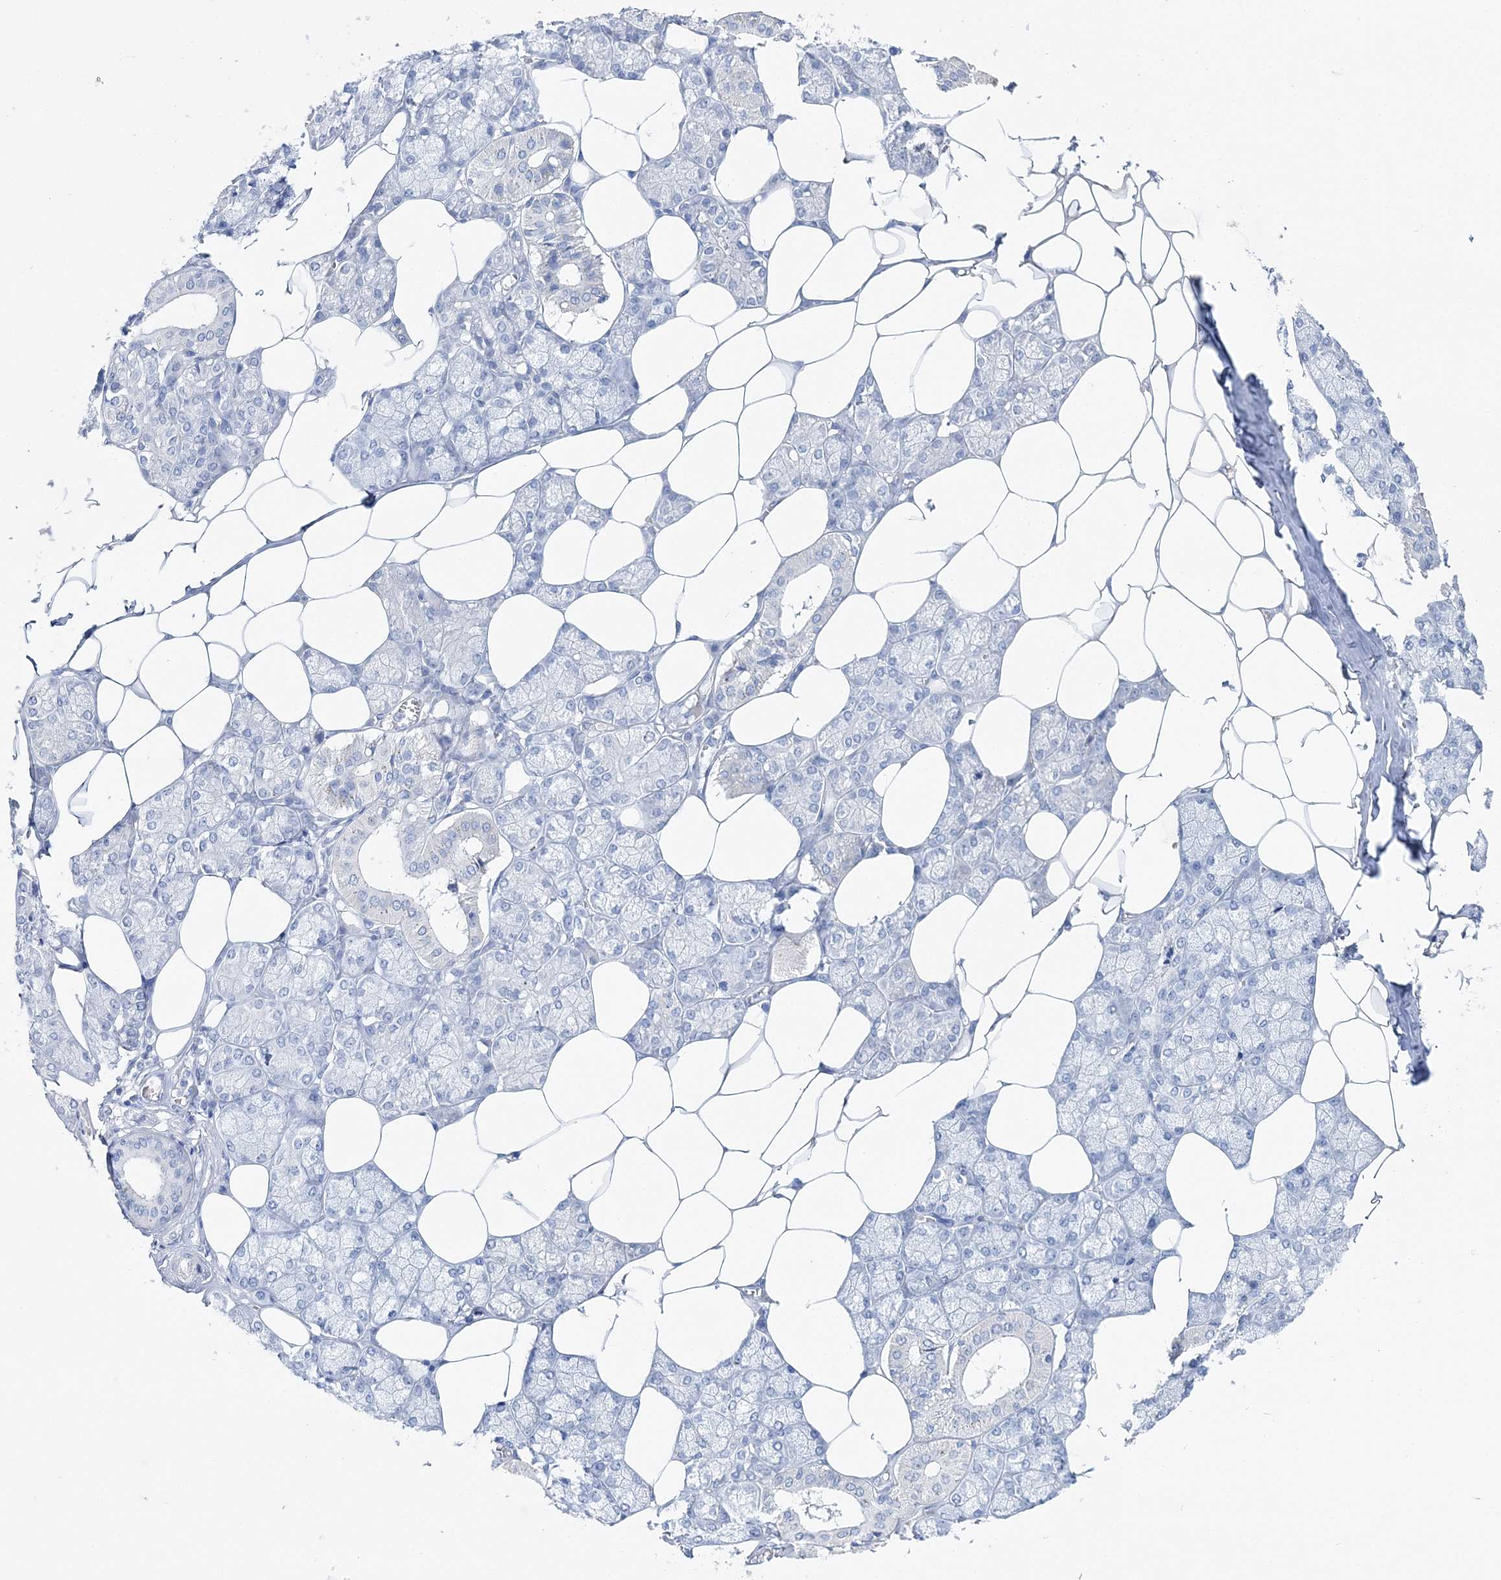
{"staining": {"intensity": "negative", "quantity": "none", "location": "none"}, "tissue": "salivary gland", "cell_type": "Glandular cells", "image_type": "normal", "snomed": [{"axis": "morphology", "description": "Normal tissue, NOS"}, {"axis": "topography", "description": "Salivary gland"}], "caption": "IHC of unremarkable human salivary gland exhibits no positivity in glandular cells. (Immunohistochemistry (ihc), brightfield microscopy, high magnification).", "gene": "TSPYL6", "patient": {"sex": "male", "age": 62}}